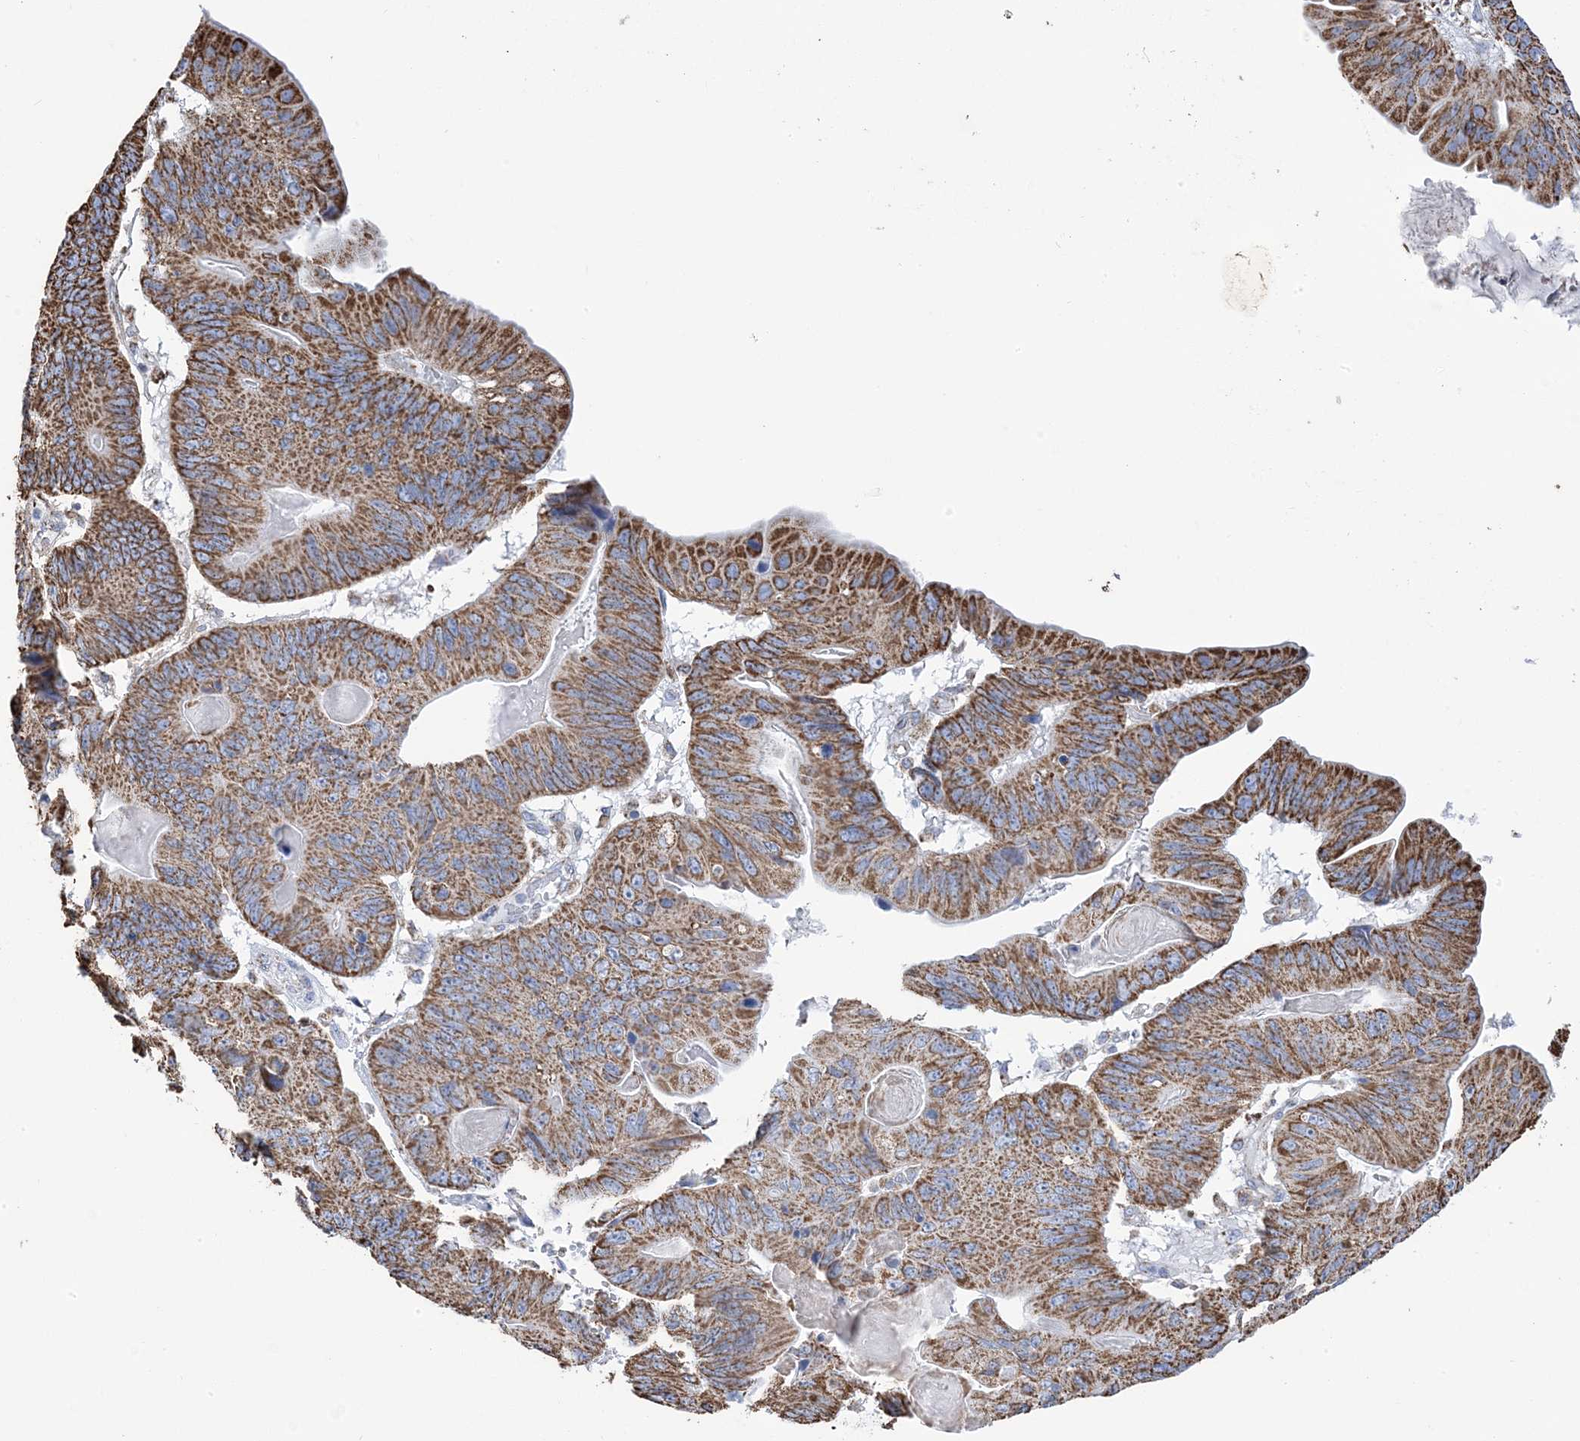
{"staining": {"intensity": "moderate", "quantity": ">75%", "location": "cytoplasmic/membranous"}, "tissue": "ovarian cancer", "cell_type": "Tumor cells", "image_type": "cancer", "snomed": [{"axis": "morphology", "description": "Cystadenocarcinoma, mucinous, NOS"}, {"axis": "topography", "description": "Ovary"}], "caption": "Brown immunohistochemical staining in human ovarian cancer reveals moderate cytoplasmic/membranous expression in approximately >75% of tumor cells.", "gene": "GTPBP8", "patient": {"sex": "female", "age": 61}}